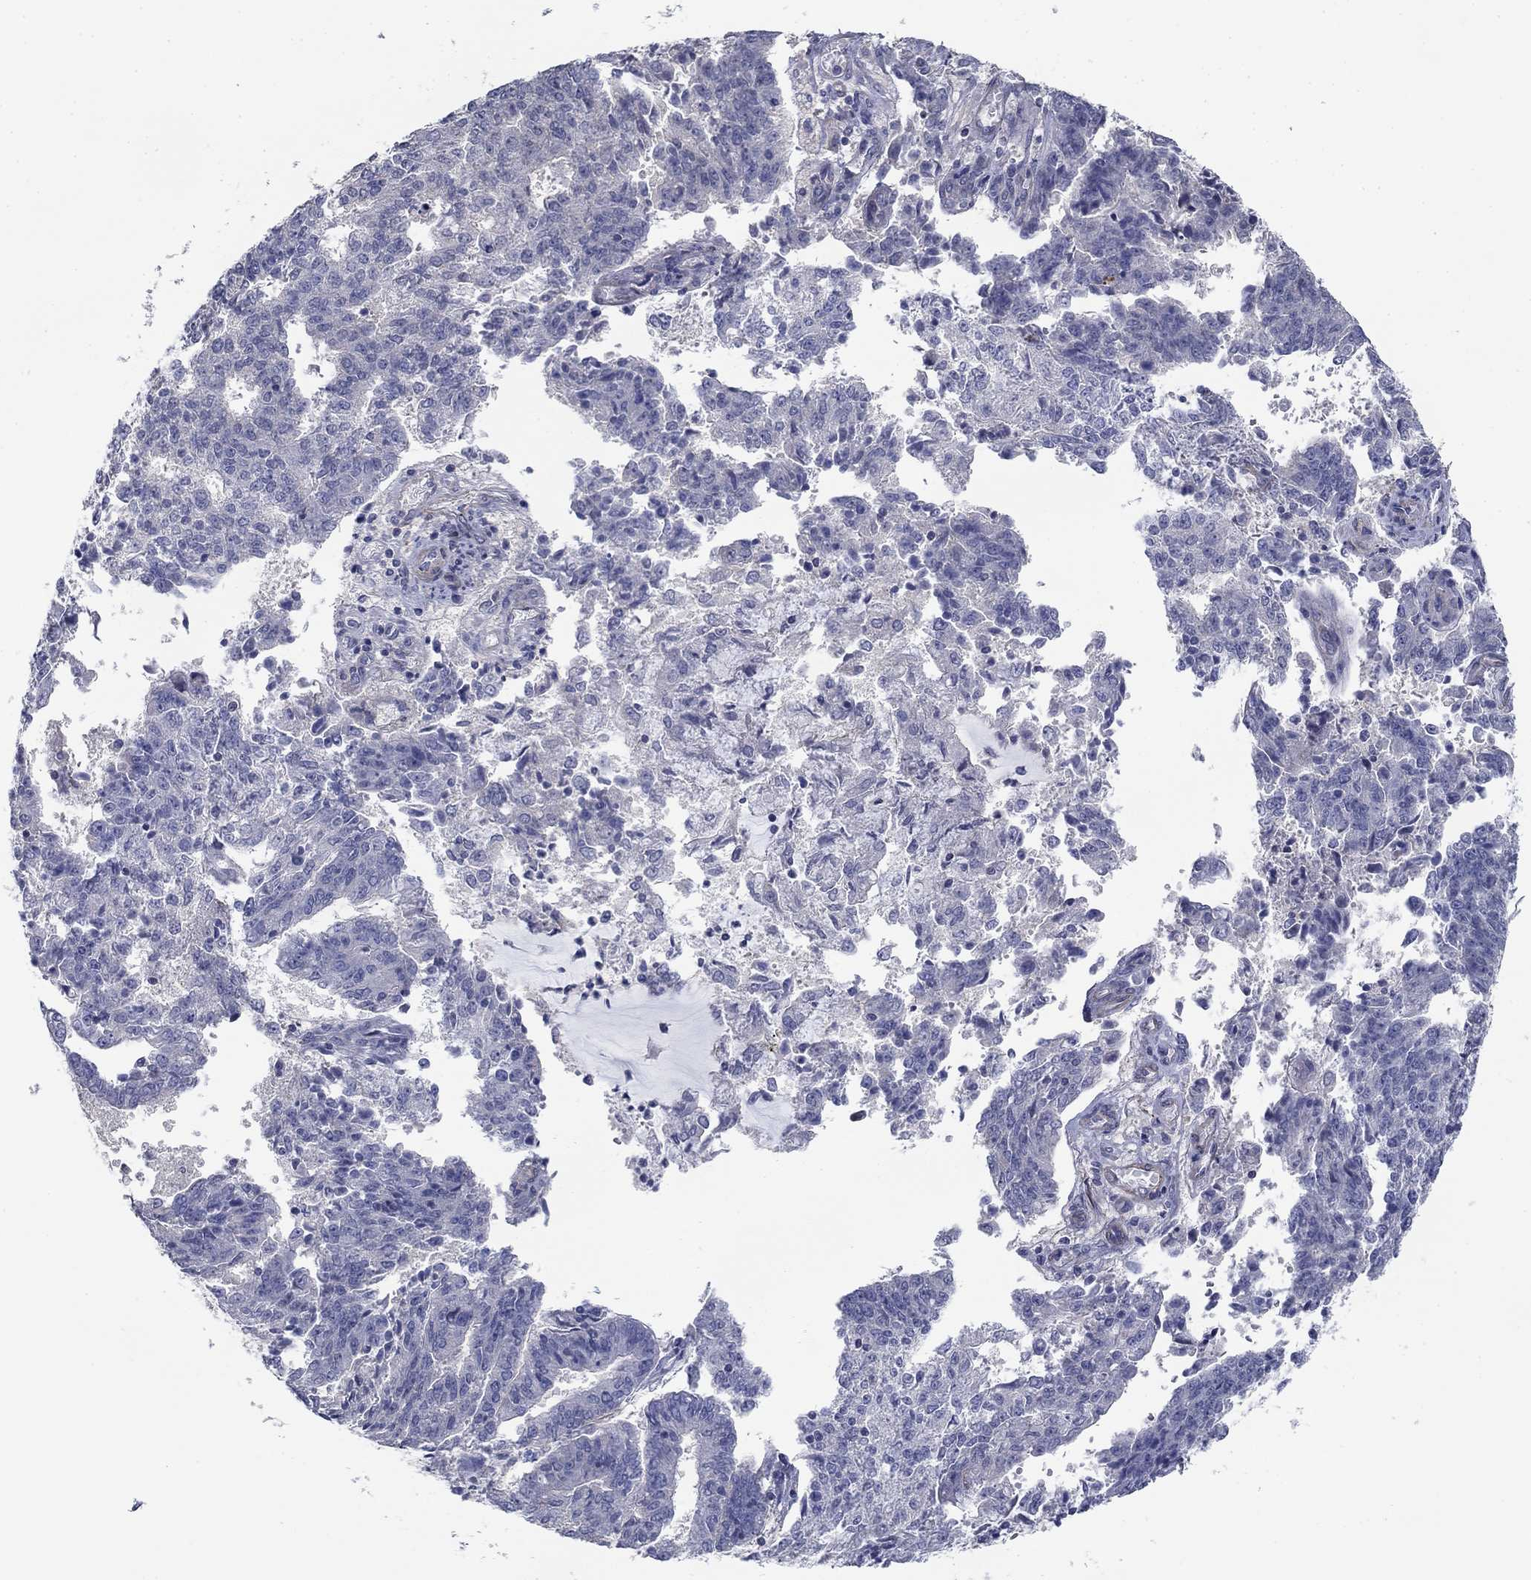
{"staining": {"intensity": "negative", "quantity": "none", "location": "none"}, "tissue": "endometrial cancer", "cell_type": "Tumor cells", "image_type": "cancer", "snomed": [{"axis": "morphology", "description": "Adenocarcinoma, NOS"}, {"axis": "topography", "description": "Endometrium"}], "caption": "An immunohistochemistry photomicrograph of endometrial adenocarcinoma is shown. There is no staining in tumor cells of endometrial adenocarcinoma.", "gene": "GRK7", "patient": {"sex": "female", "age": 82}}